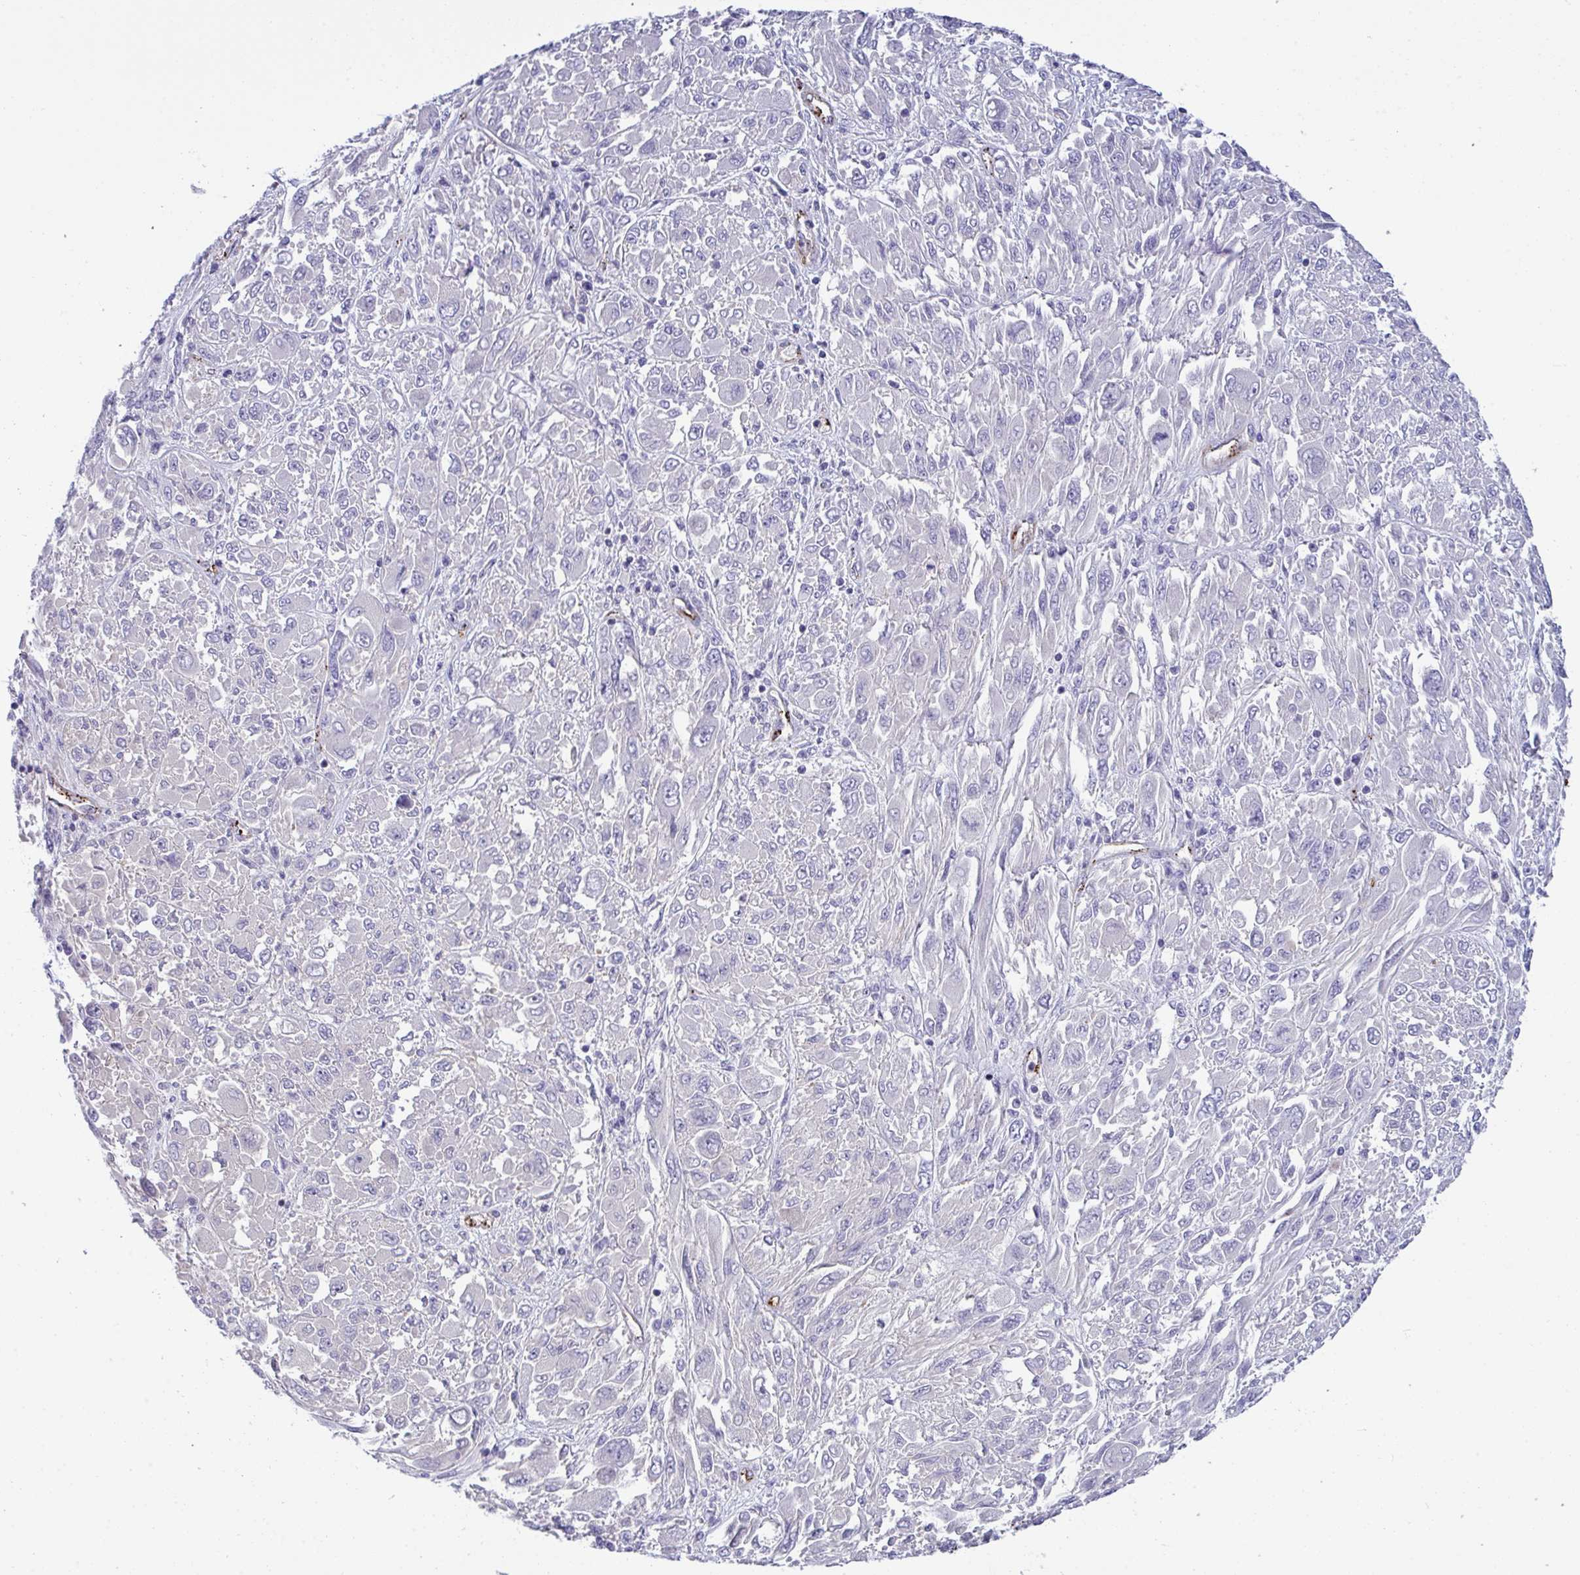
{"staining": {"intensity": "negative", "quantity": "none", "location": "none"}, "tissue": "melanoma", "cell_type": "Tumor cells", "image_type": "cancer", "snomed": [{"axis": "morphology", "description": "Malignant melanoma, NOS"}, {"axis": "topography", "description": "Skin"}], "caption": "This is a micrograph of IHC staining of melanoma, which shows no staining in tumor cells.", "gene": "TOR1AIP2", "patient": {"sex": "female", "age": 91}}